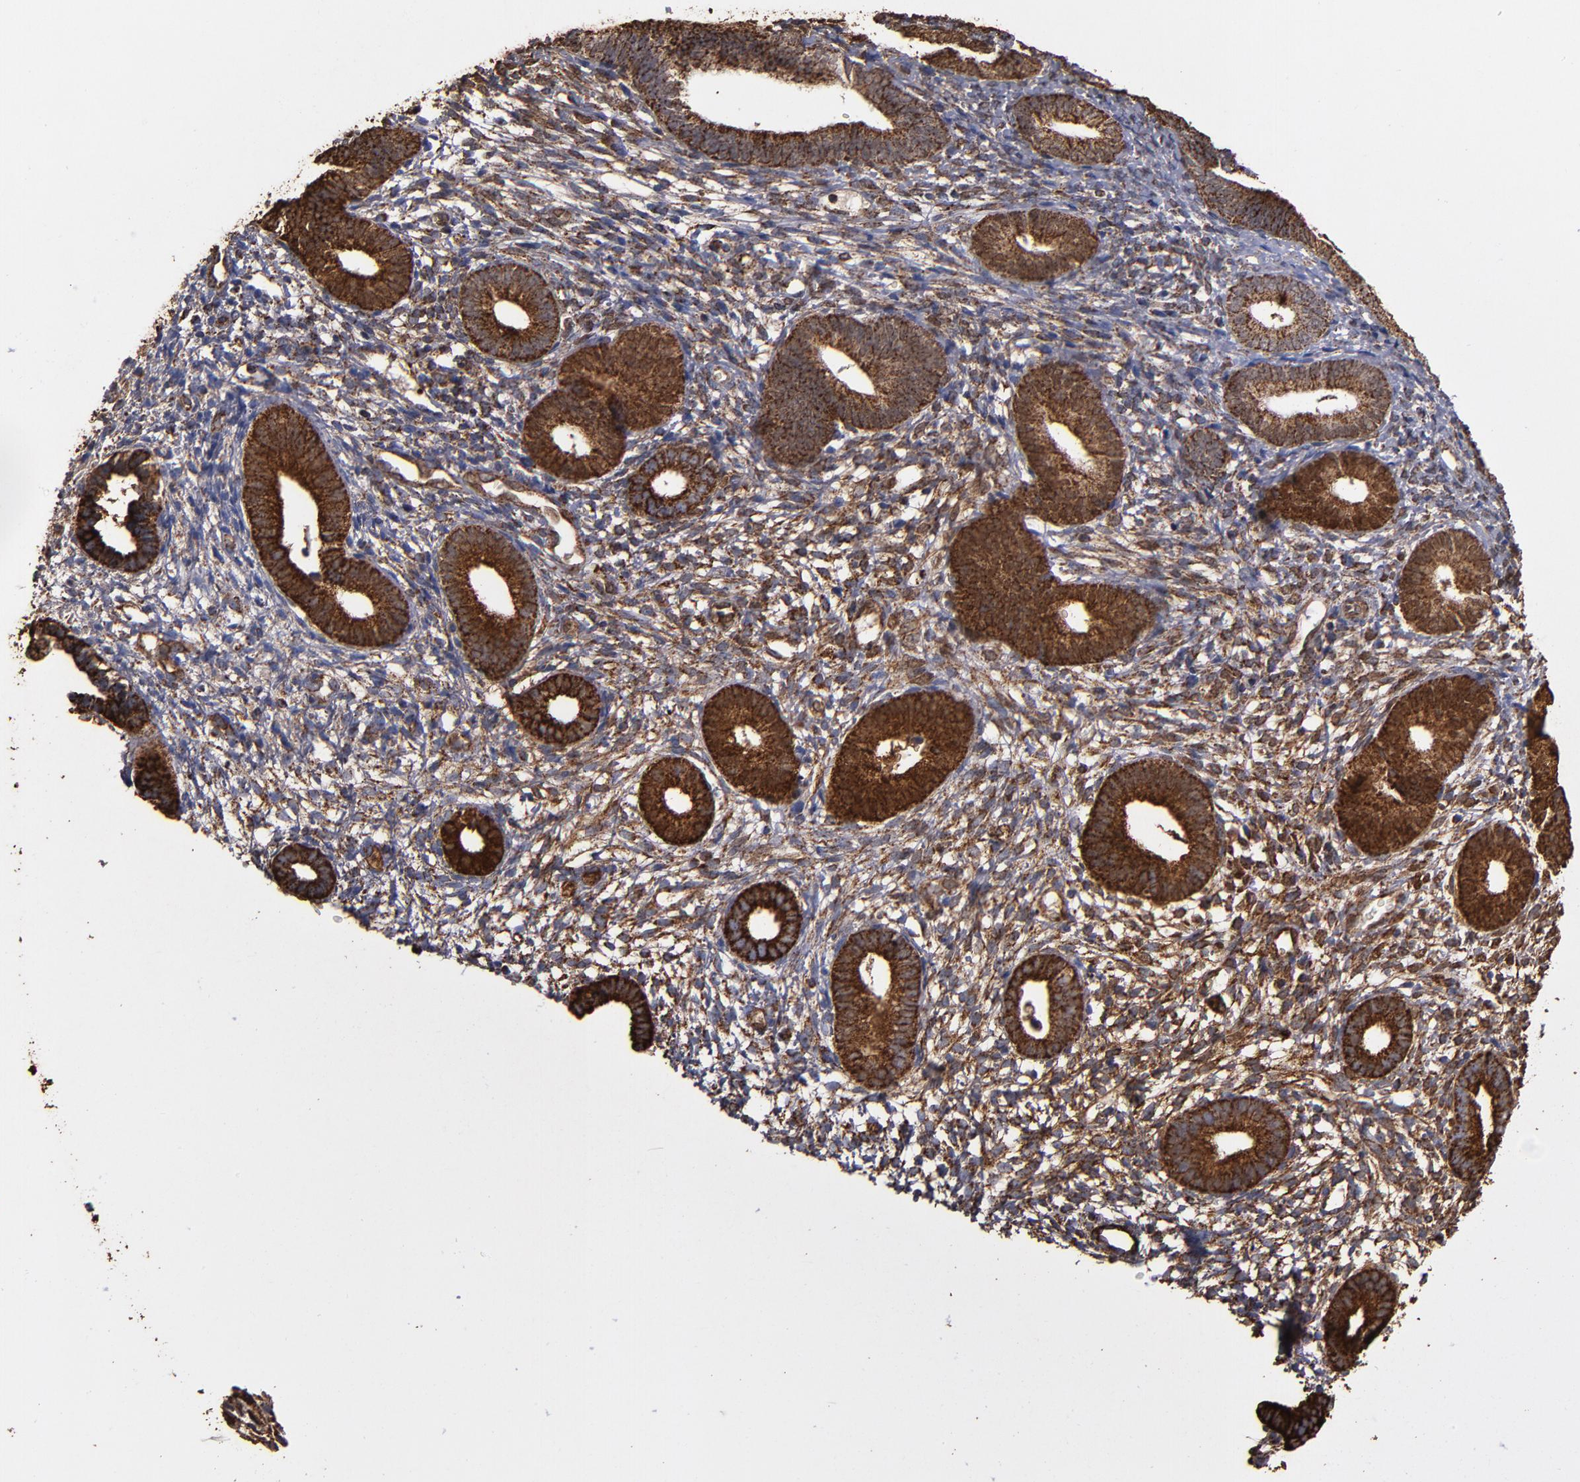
{"staining": {"intensity": "moderate", "quantity": ">75%", "location": "cytoplasmic/membranous"}, "tissue": "endometrium", "cell_type": "Cells in endometrial stroma", "image_type": "normal", "snomed": [{"axis": "morphology", "description": "Normal tissue, NOS"}, {"axis": "topography", "description": "Smooth muscle"}, {"axis": "topography", "description": "Endometrium"}], "caption": "Immunohistochemical staining of normal endometrium displays medium levels of moderate cytoplasmic/membranous positivity in approximately >75% of cells in endometrial stroma.", "gene": "SOD2", "patient": {"sex": "female", "age": 57}}